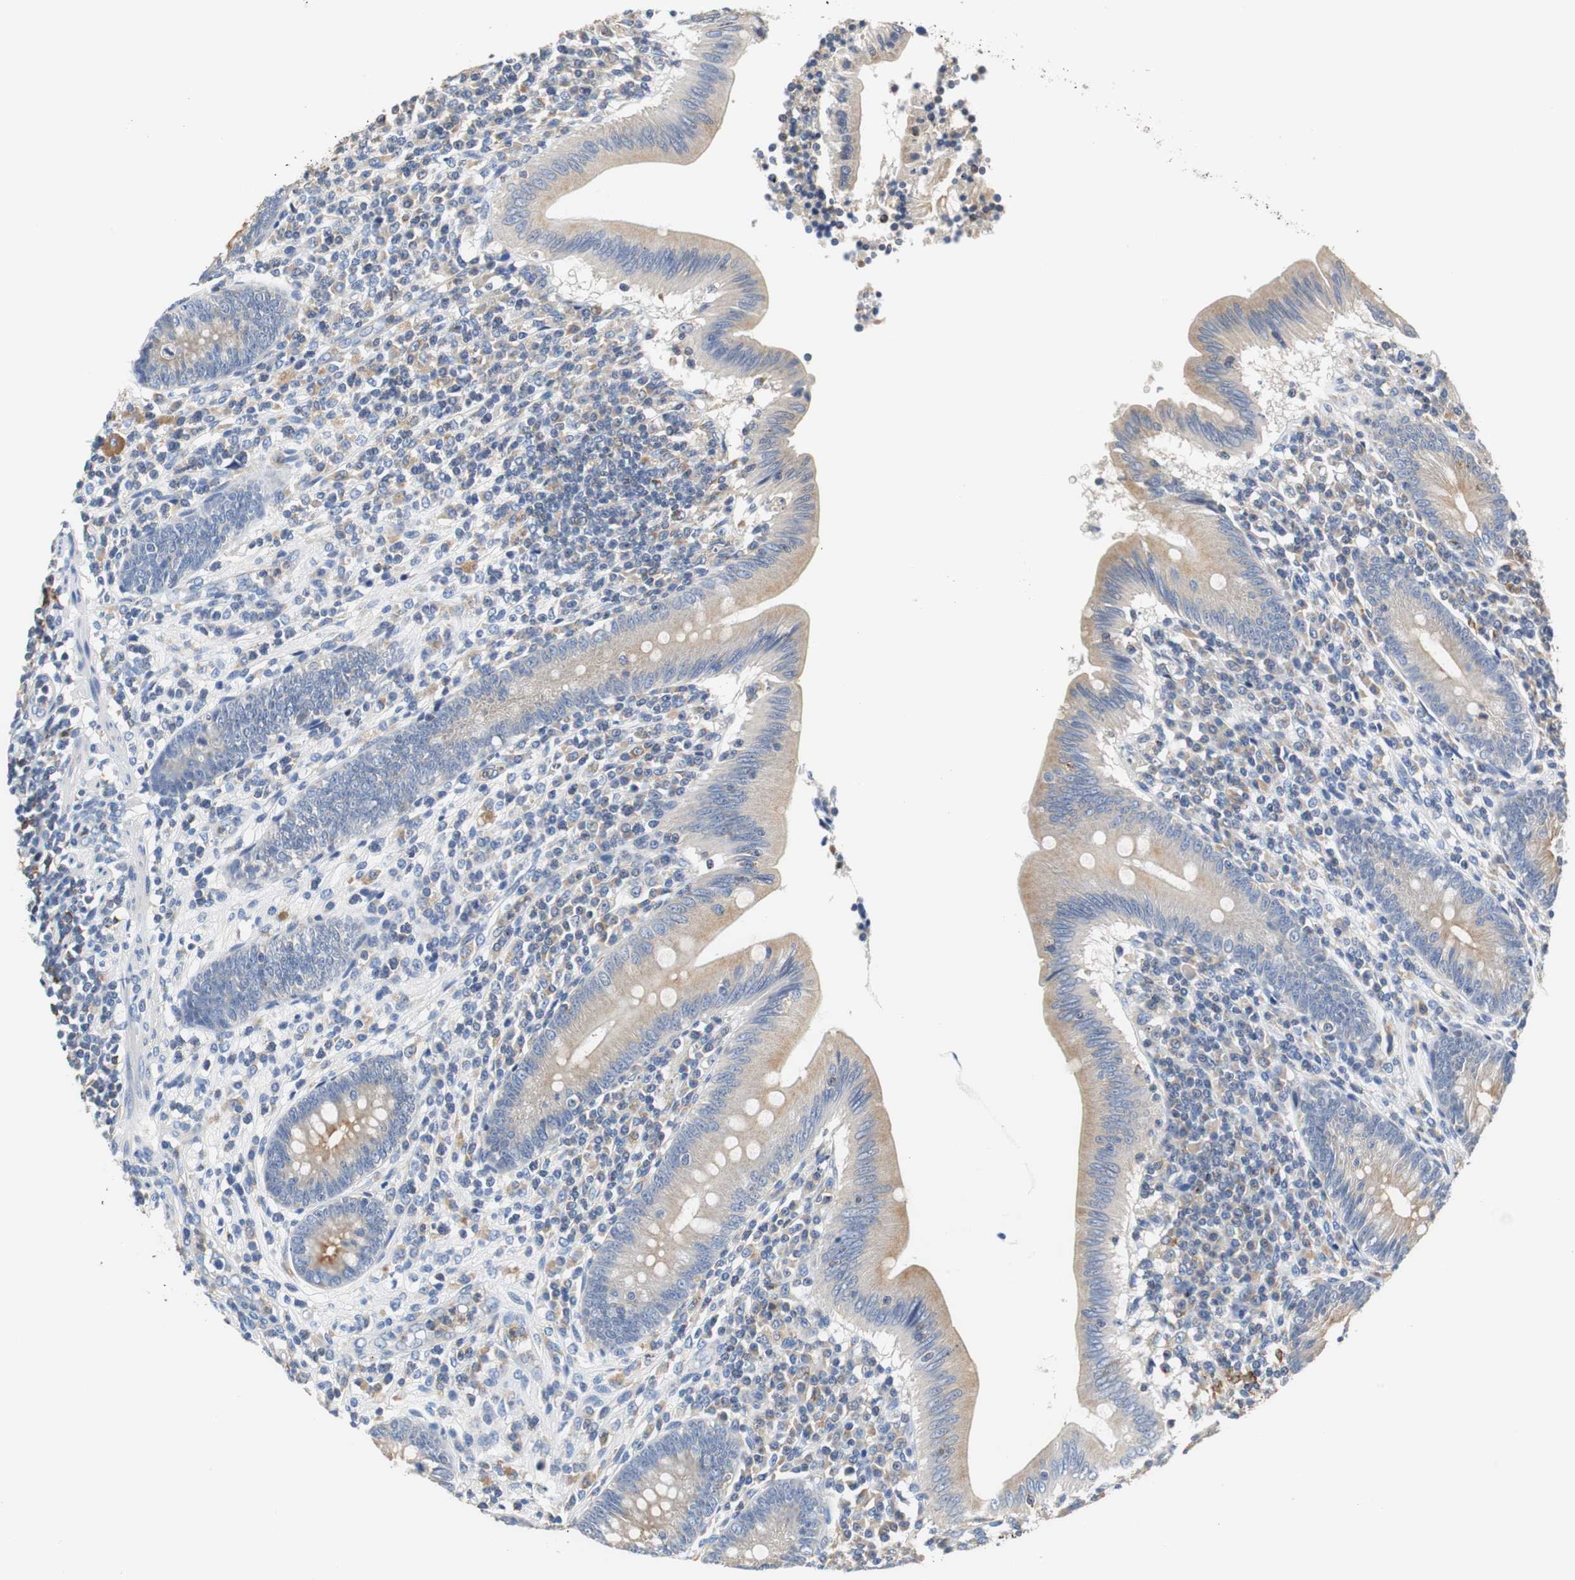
{"staining": {"intensity": "moderate", "quantity": ">75%", "location": "cytoplasmic/membranous"}, "tissue": "appendix", "cell_type": "Glandular cells", "image_type": "normal", "snomed": [{"axis": "morphology", "description": "Normal tissue, NOS"}, {"axis": "morphology", "description": "Inflammation, NOS"}, {"axis": "topography", "description": "Appendix"}], "caption": "A medium amount of moderate cytoplasmic/membranous positivity is identified in approximately >75% of glandular cells in unremarkable appendix.", "gene": "VAMP8", "patient": {"sex": "male", "age": 46}}